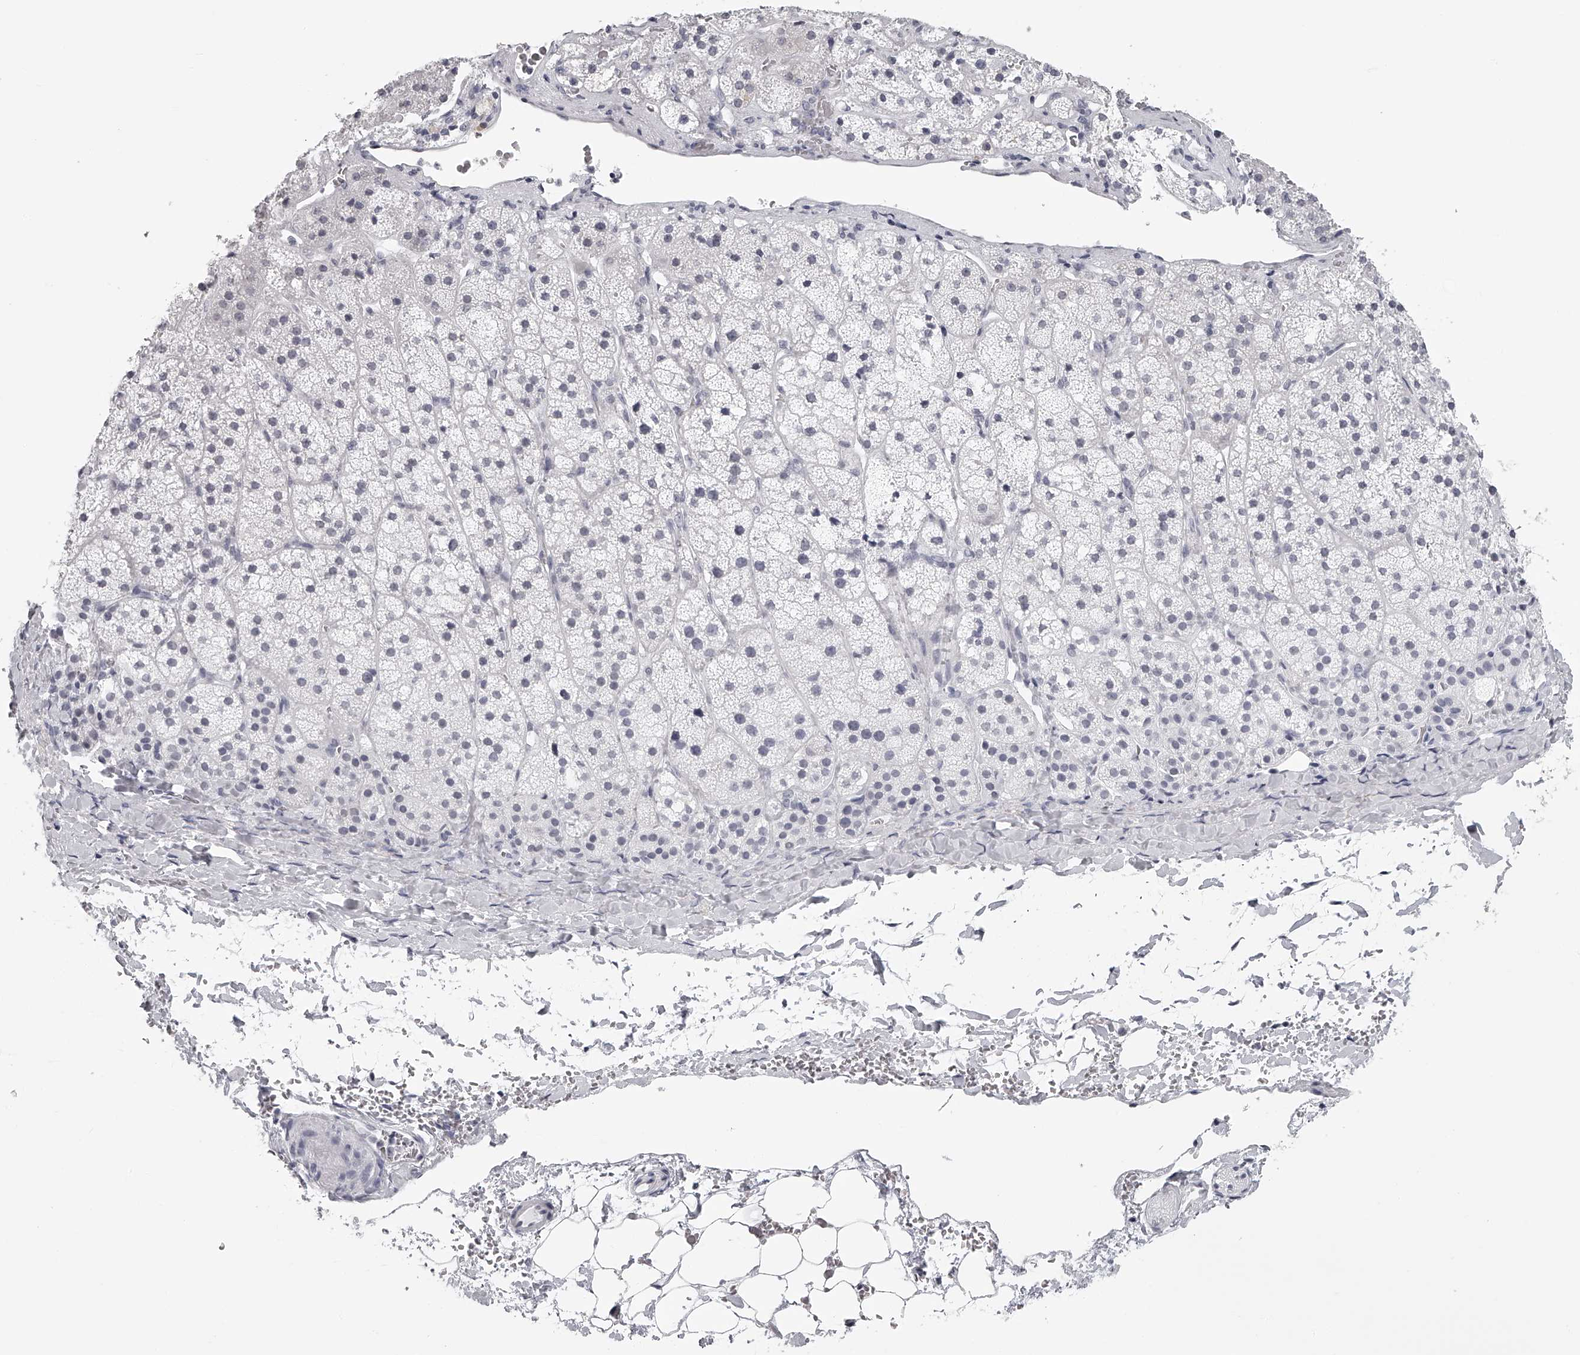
{"staining": {"intensity": "negative", "quantity": "none", "location": "none"}, "tissue": "adrenal gland", "cell_type": "Glandular cells", "image_type": "normal", "snomed": [{"axis": "morphology", "description": "Normal tissue, NOS"}, {"axis": "topography", "description": "Adrenal gland"}], "caption": "Human adrenal gland stained for a protein using immunohistochemistry displays no positivity in glandular cells.", "gene": "SEC11C", "patient": {"sex": "female", "age": 44}}